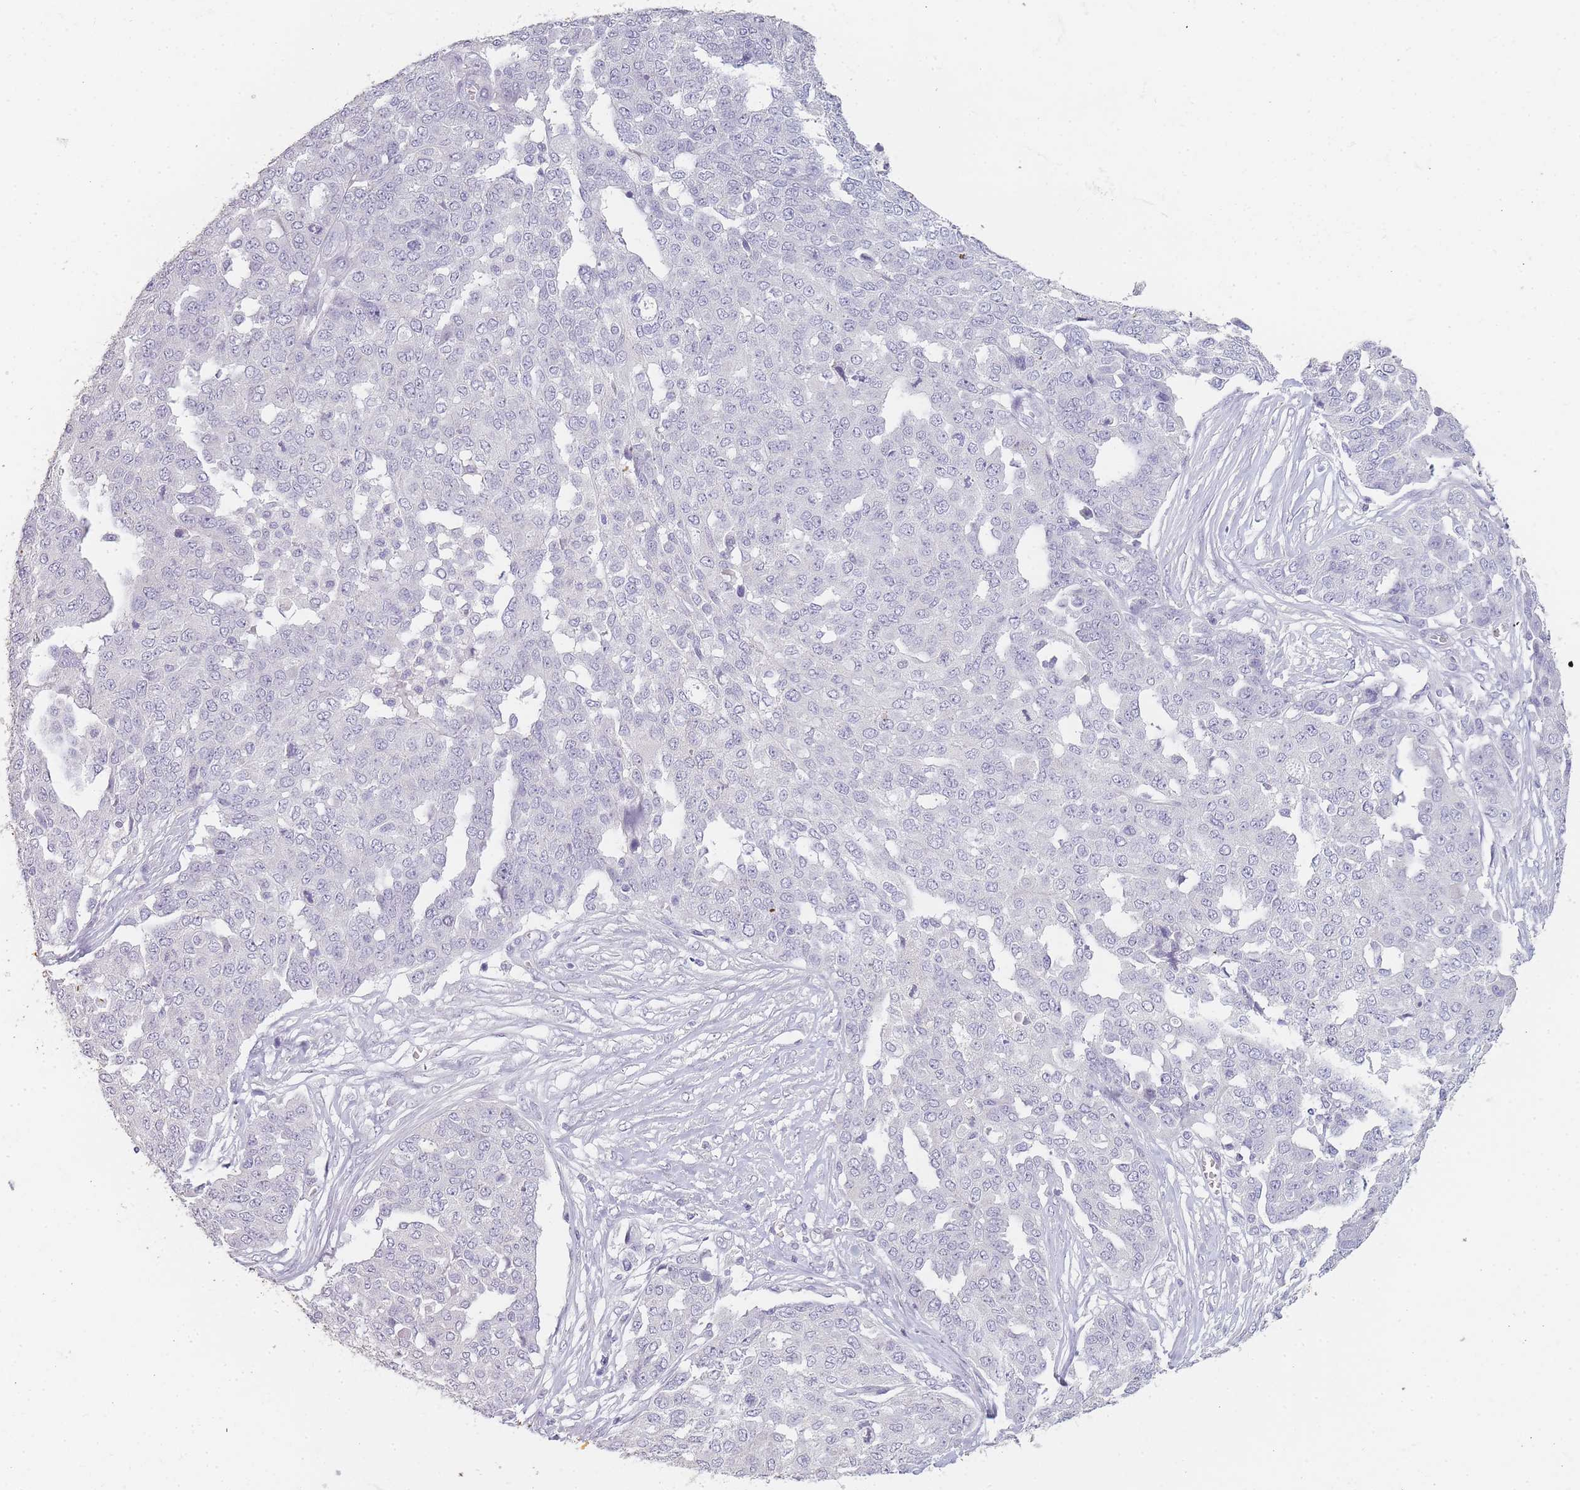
{"staining": {"intensity": "negative", "quantity": "none", "location": "none"}, "tissue": "ovarian cancer", "cell_type": "Tumor cells", "image_type": "cancer", "snomed": [{"axis": "morphology", "description": "Cystadenocarcinoma, serous, NOS"}, {"axis": "topography", "description": "Soft tissue"}, {"axis": "topography", "description": "Ovary"}], "caption": "This is a histopathology image of immunohistochemistry (IHC) staining of ovarian cancer (serous cystadenocarcinoma), which shows no expression in tumor cells. (DAB (3,3'-diaminobenzidine) immunohistochemistry (IHC) with hematoxylin counter stain).", "gene": "INS", "patient": {"sex": "female", "age": 57}}